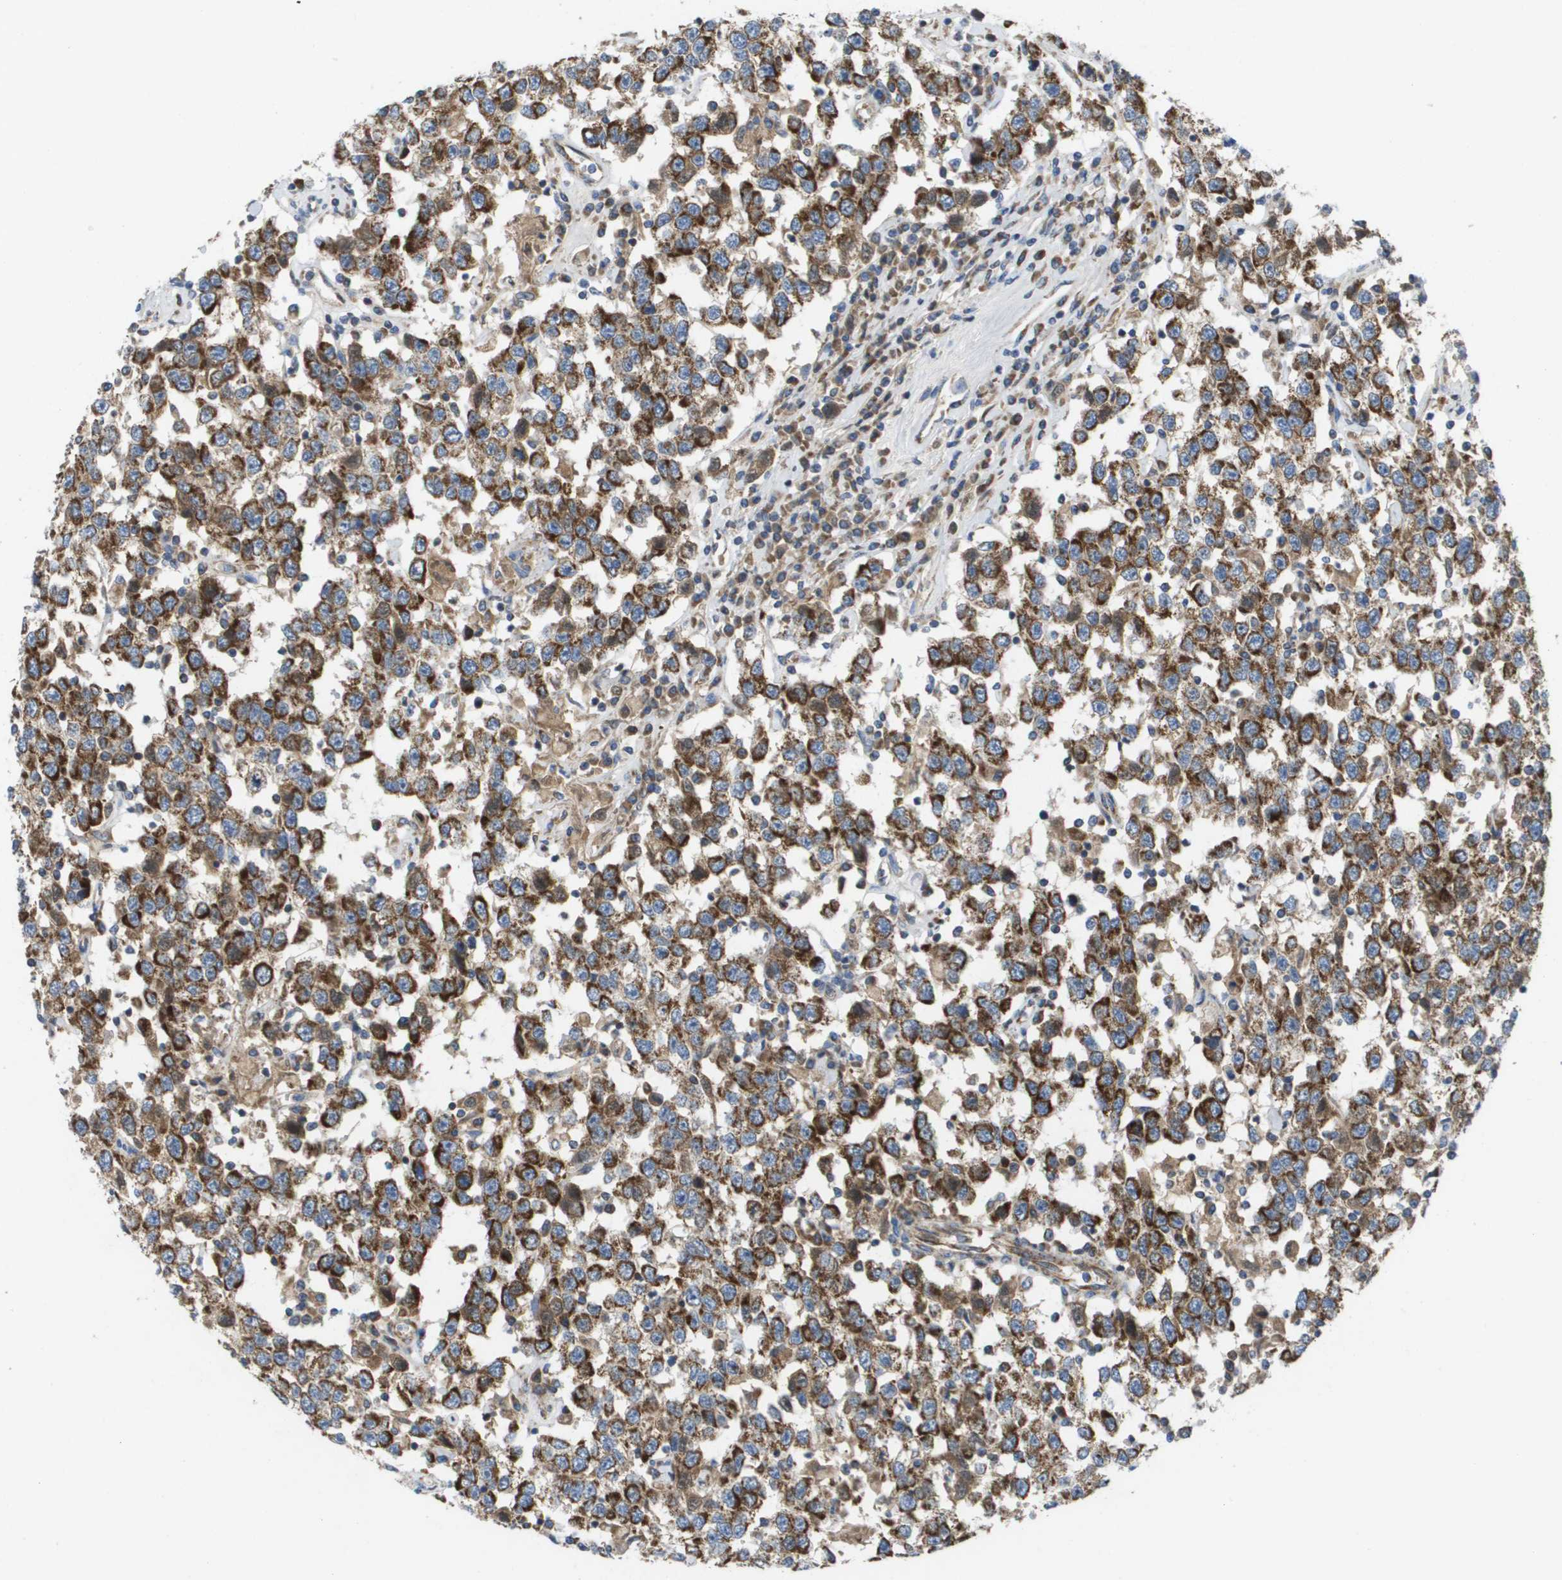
{"staining": {"intensity": "strong", "quantity": ">75%", "location": "cytoplasmic/membranous"}, "tissue": "testis cancer", "cell_type": "Tumor cells", "image_type": "cancer", "snomed": [{"axis": "morphology", "description": "Seminoma, NOS"}, {"axis": "topography", "description": "Testis"}], "caption": "Protein staining reveals strong cytoplasmic/membranous staining in about >75% of tumor cells in testis cancer.", "gene": "FIS1", "patient": {"sex": "male", "age": 41}}